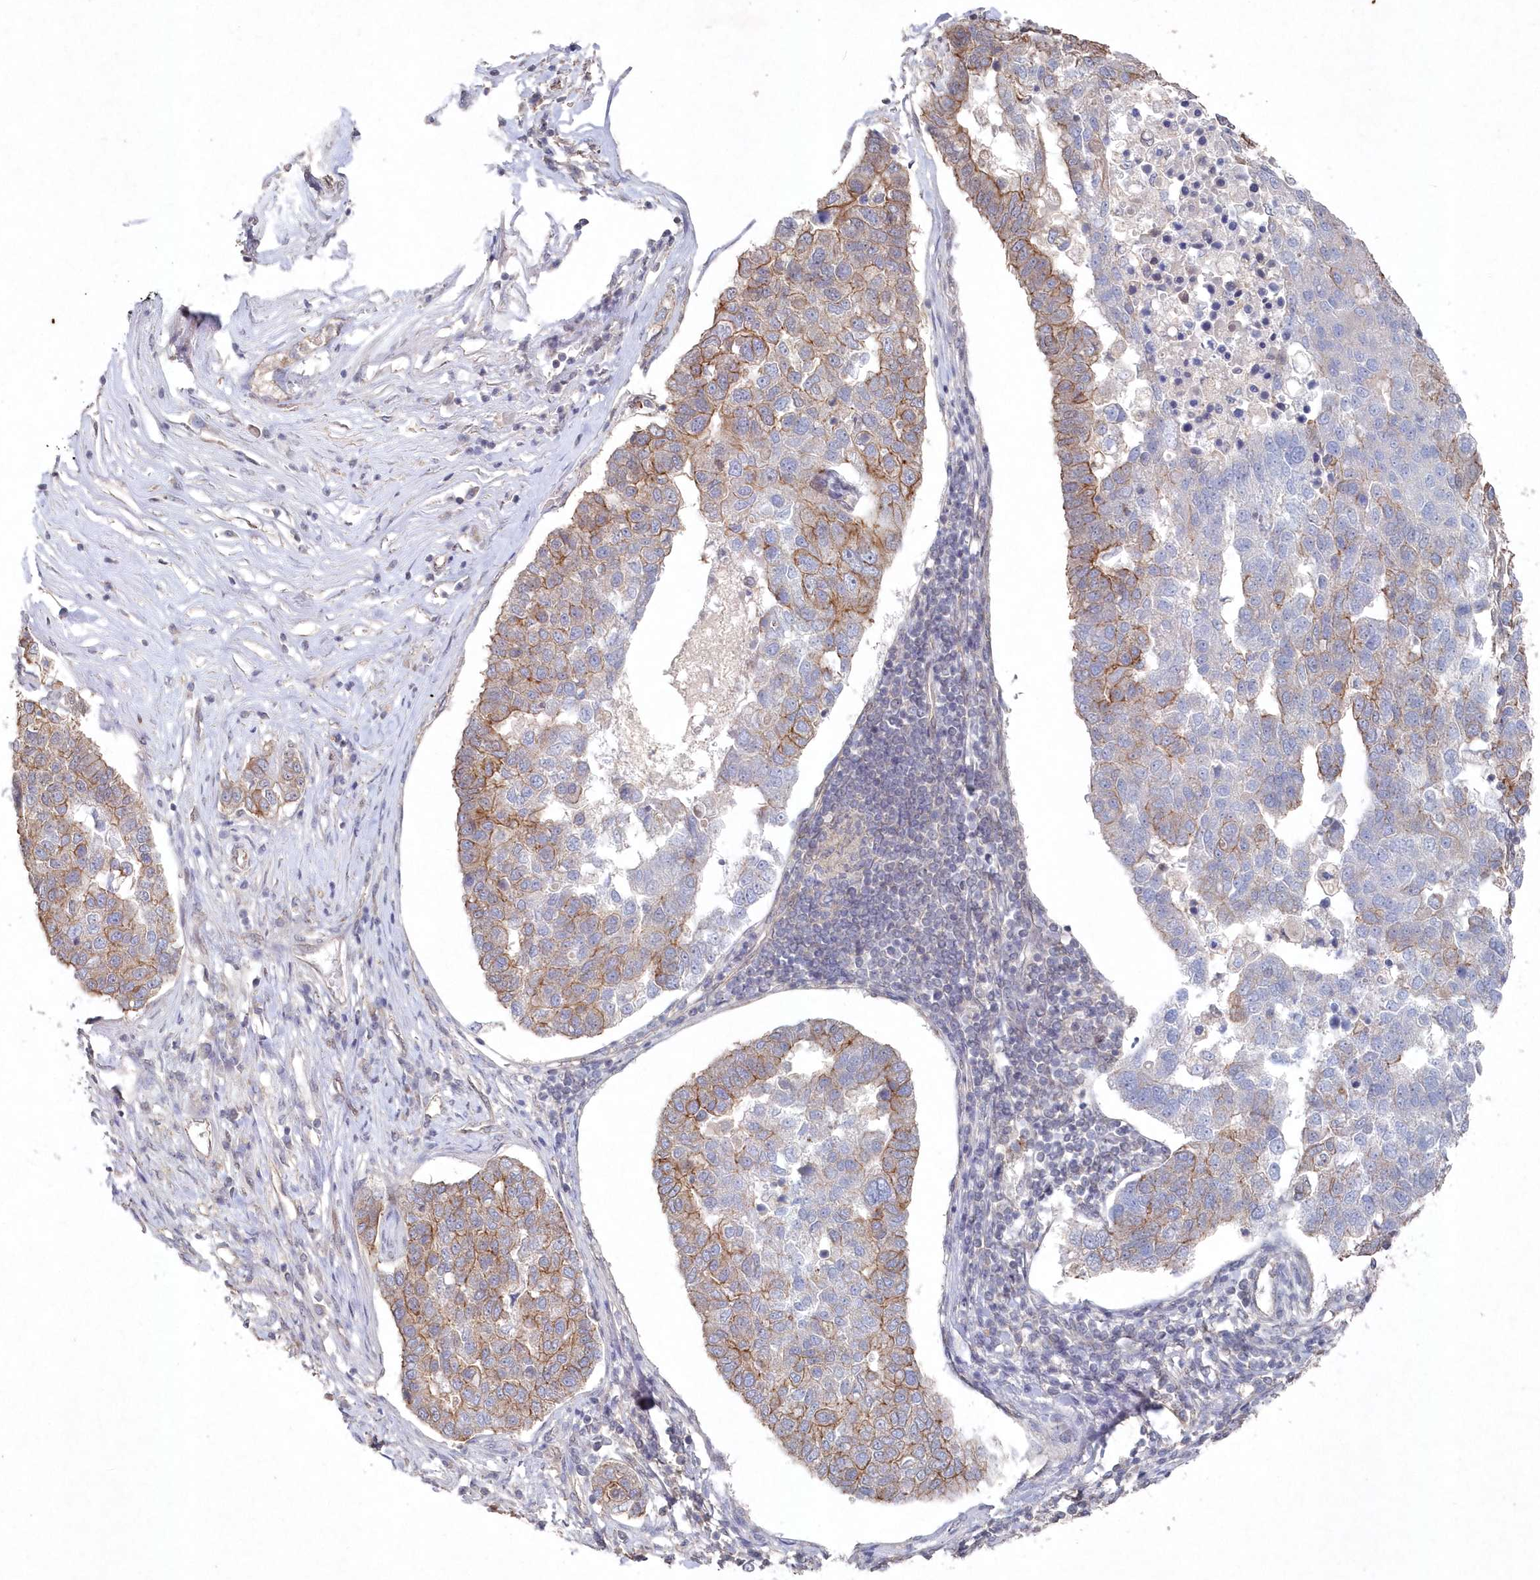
{"staining": {"intensity": "moderate", "quantity": "25%-75%", "location": "cytoplasmic/membranous"}, "tissue": "pancreatic cancer", "cell_type": "Tumor cells", "image_type": "cancer", "snomed": [{"axis": "morphology", "description": "Adenocarcinoma, NOS"}, {"axis": "topography", "description": "Pancreas"}], "caption": "Immunohistochemistry of pancreatic cancer (adenocarcinoma) reveals medium levels of moderate cytoplasmic/membranous staining in approximately 25%-75% of tumor cells.", "gene": "VSIG2", "patient": {"sex": "female", "age": 61}}